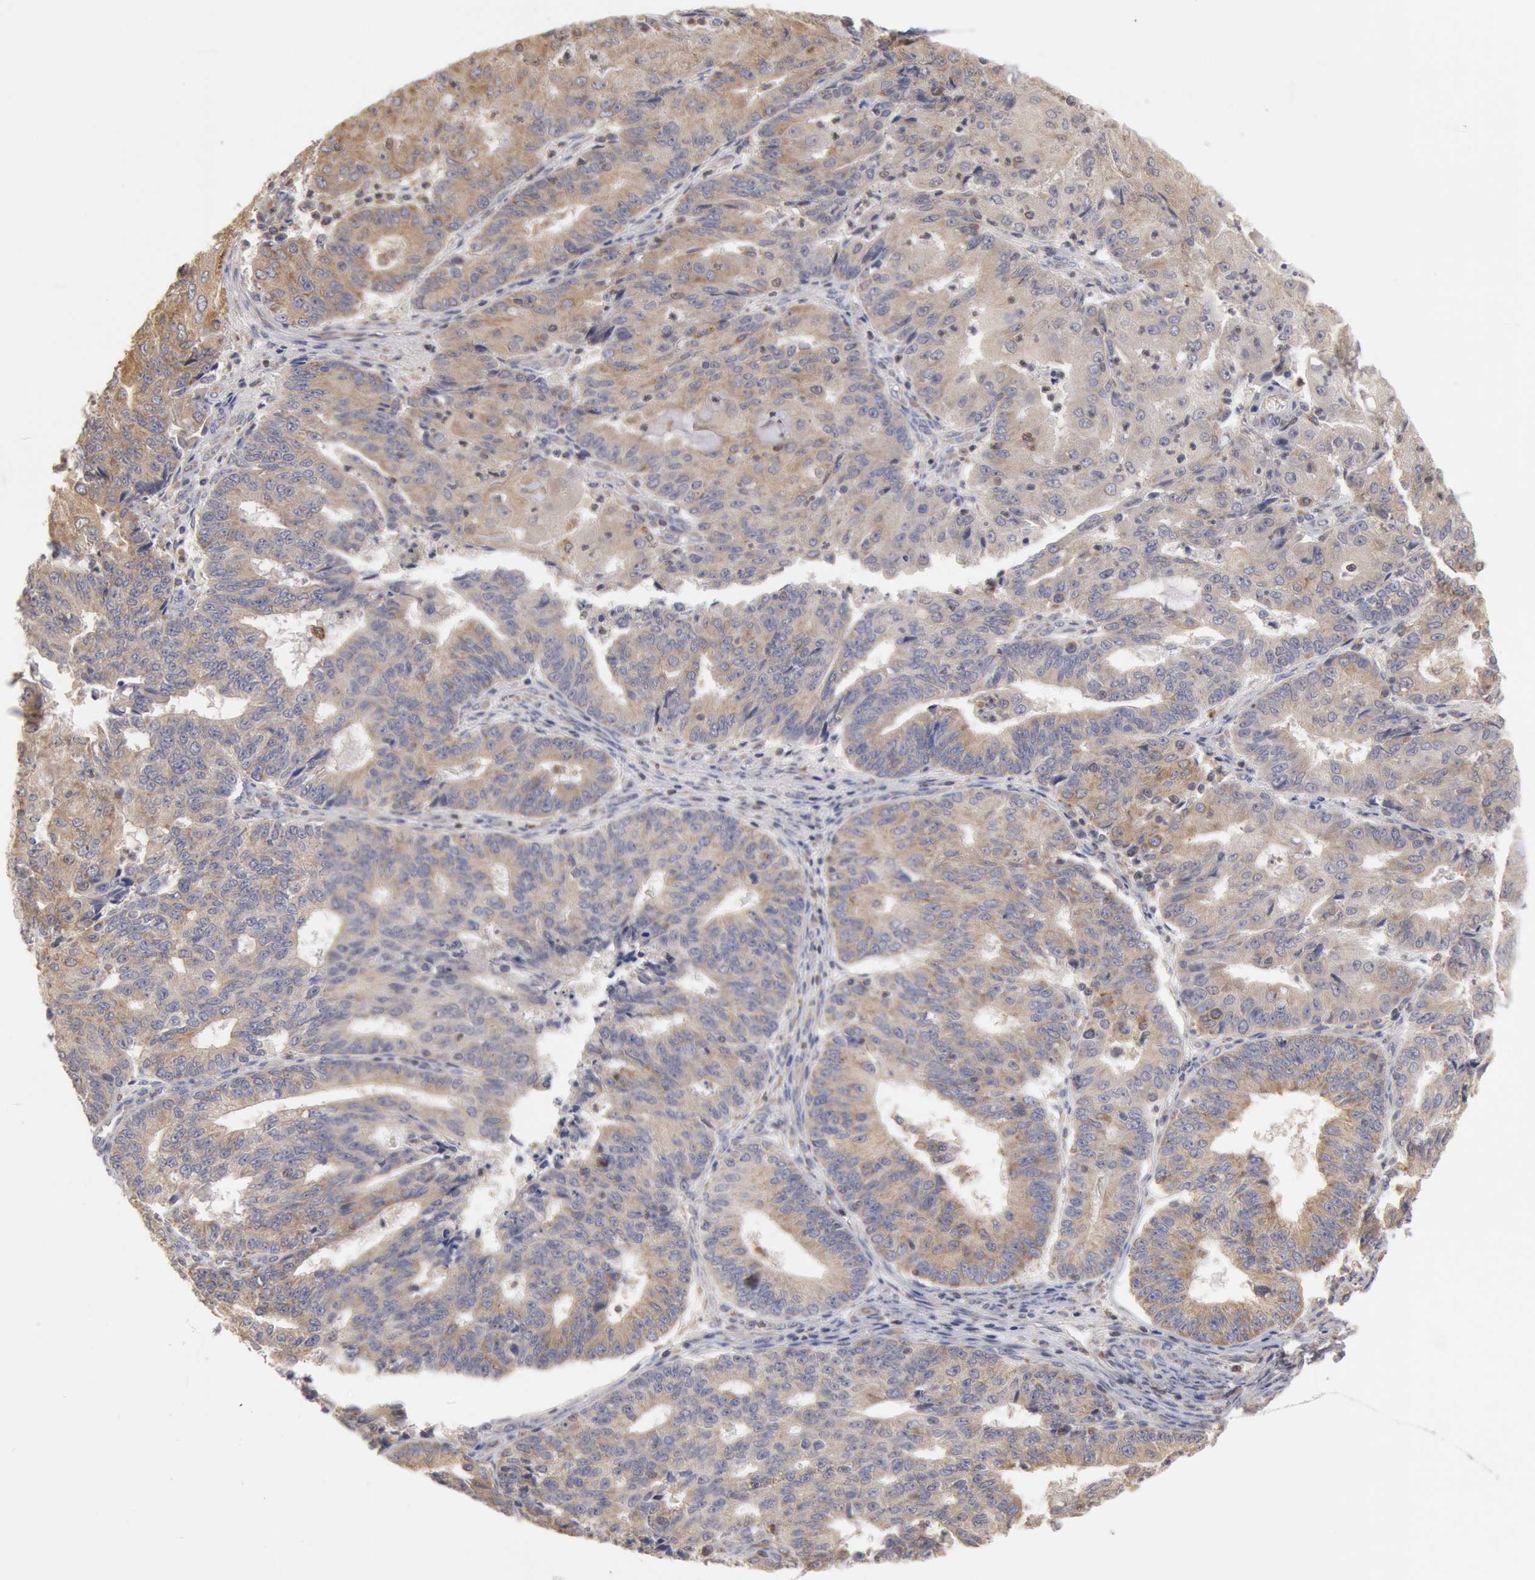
{"staining": {"intensity": "weak", "quantity": ">75%", "location": "cytoplasmic/membranous"}, "tissue": "endometrial cancer", "cell_type": "Tumor cells", "image_type": "cancer", "snomed": [{"axis": "morphology", "description": "Adenocarcinoma, NOS"}, {"axis": "topography", "description": "Endometrium"}], "caption": "Adenocarcinoma (endometrial) tissue reveals weak cytoplasmic/membranous positivity in approximately >75% of tumor cells", "gene": "OSBPL8", "patient": {"sex": "female", "age": 56}}